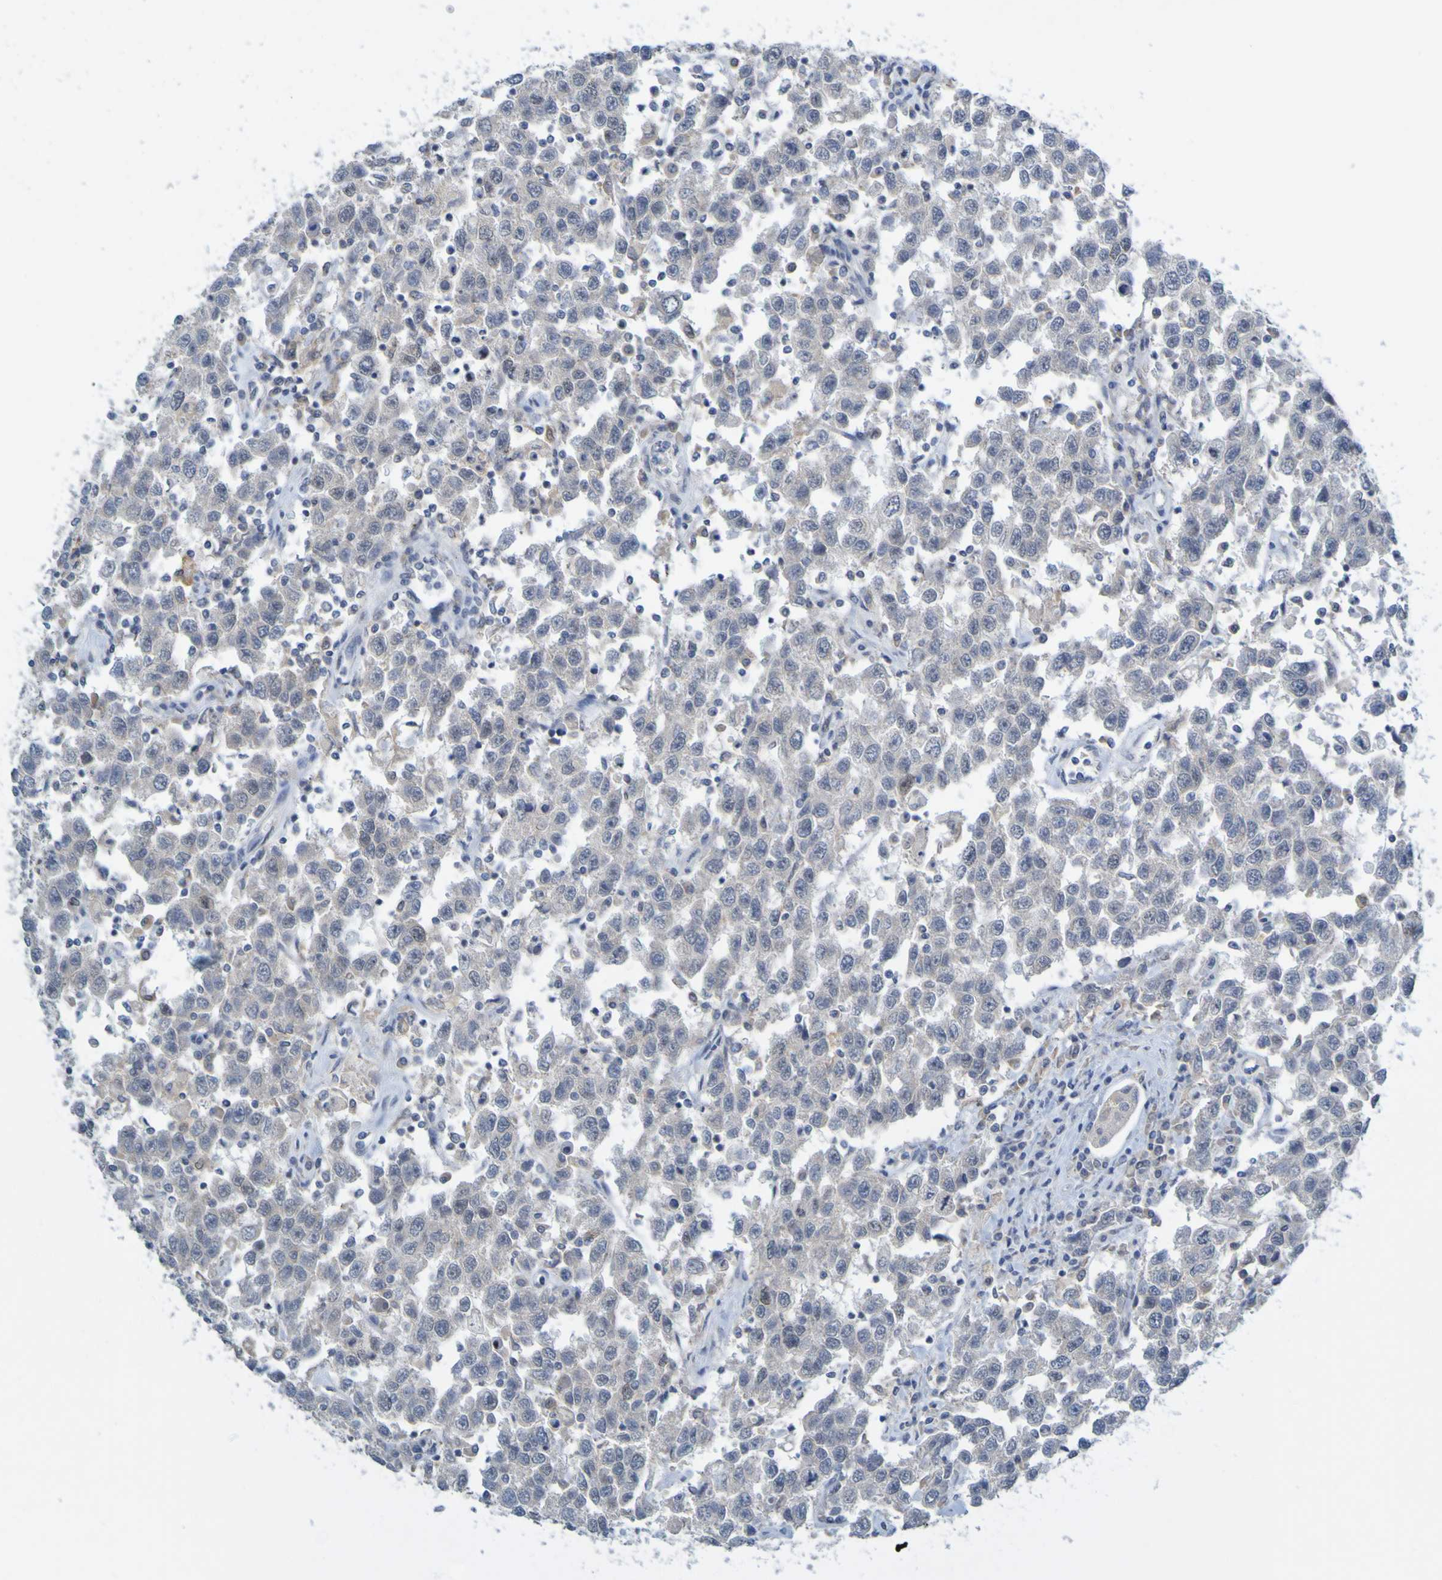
{"staining": {"intensity": "weak", "quantity": "<25%", "location": "cytoplasmic/membranous"}, "tissue": "testis cancer", "cell_type": "Tumor cells", "image_type": "cancer", "snomed": [{"axis": "morphology", "description": "Seminoma, NOS"}, {"axis": "topography", "description": "Testis"}], "caption": "Testis seminoma was stained to show a protein in brown. There is no significant staining in tumor cells.", "gene": "LILRB5", "patient": {"sex": "male", "age": 41}}